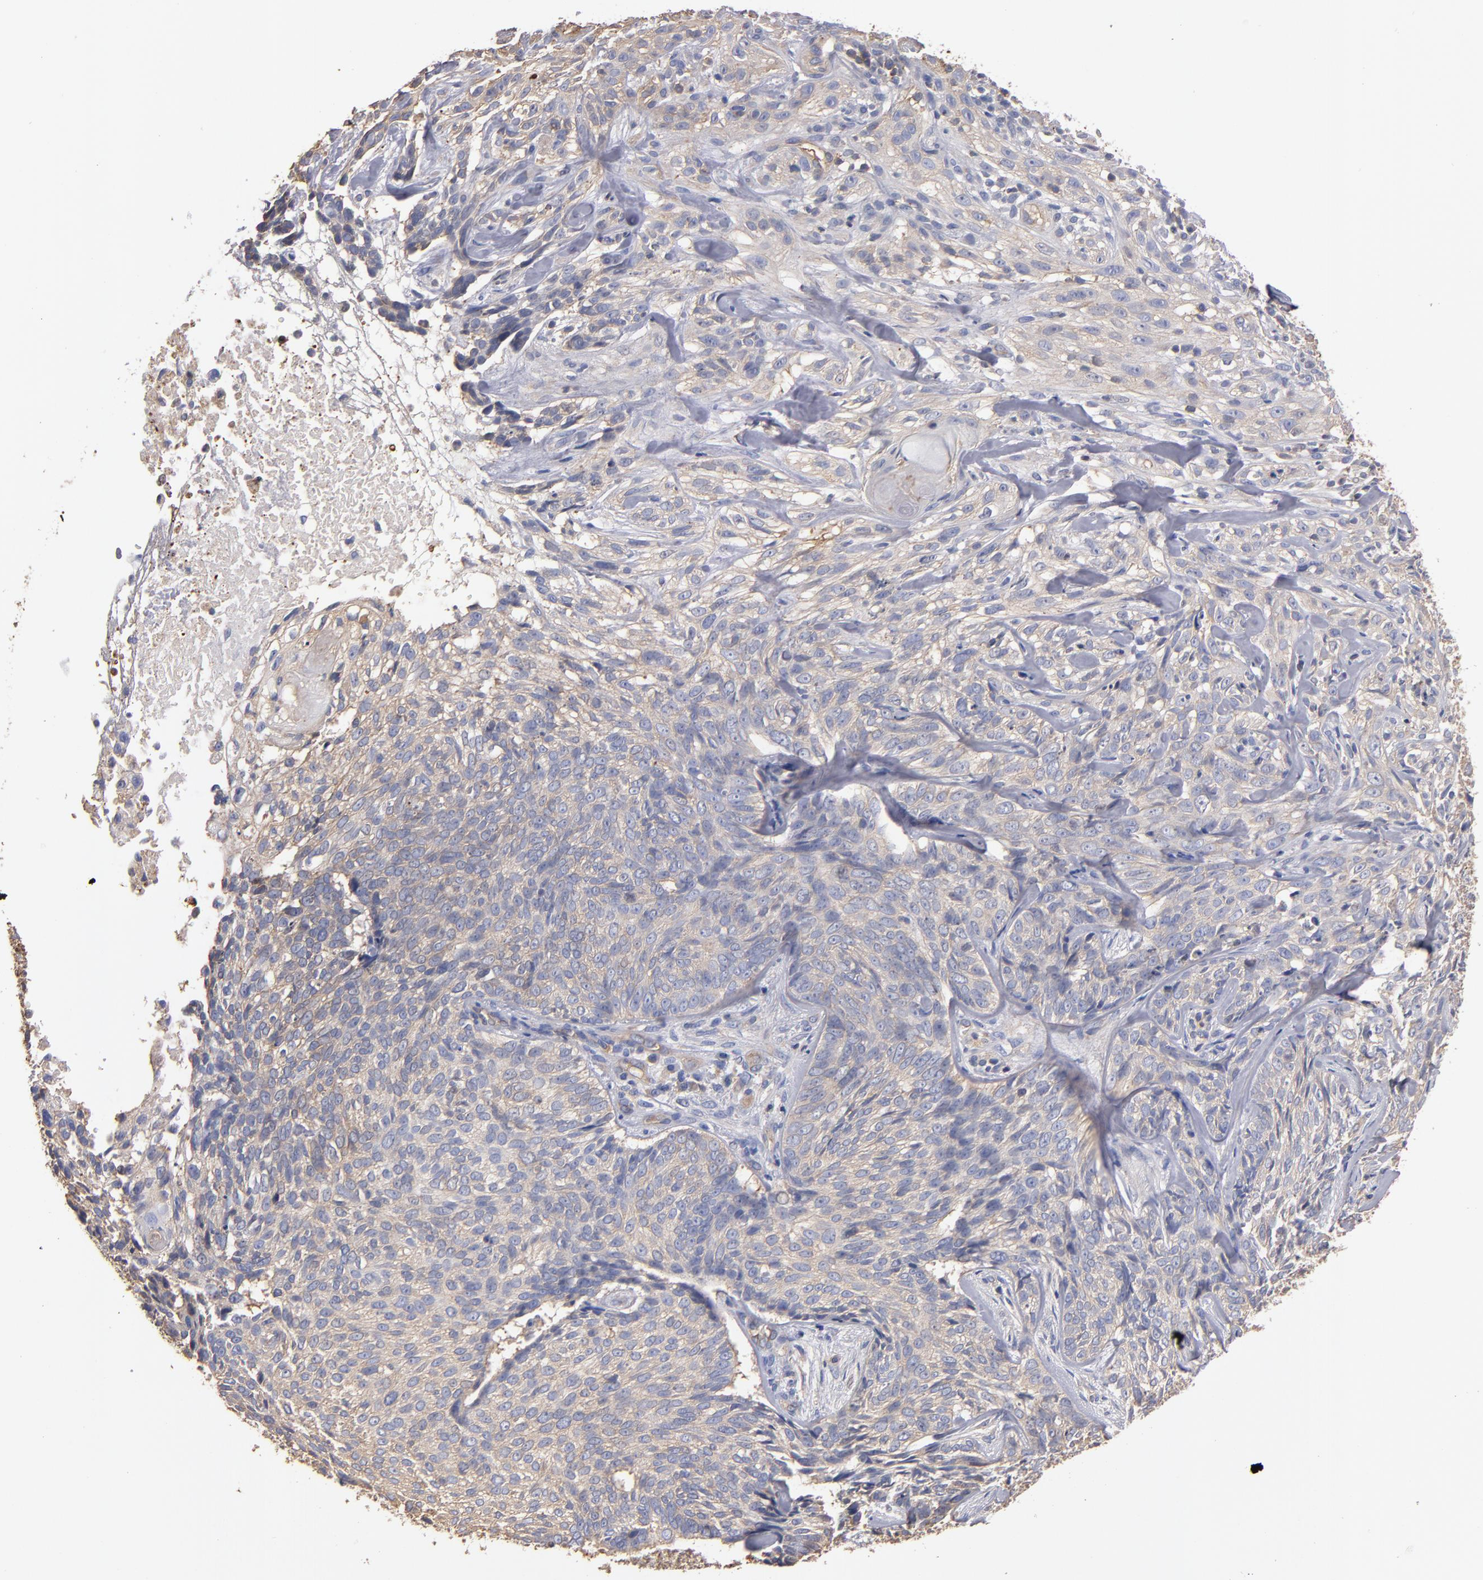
{"staining": {"intensity": "weak", "quantity": "25%-75%", "location": "cytoplasmic/membranous"}, "tissue": "skin cancer", "cell_type": "Tumor cells", "image_type": "cancer", "snomed": [{"axis": "morphology", "description": "Basal cell carcinoma"}, {"axis": "topography", "description": "Skin"}], "caption": "Skin basal cell carcinoma stained with a protein marker reveals weak staining in tumor cells.", "gene": "ESYT2", "patient": {"sex": "male", "age": 72}}